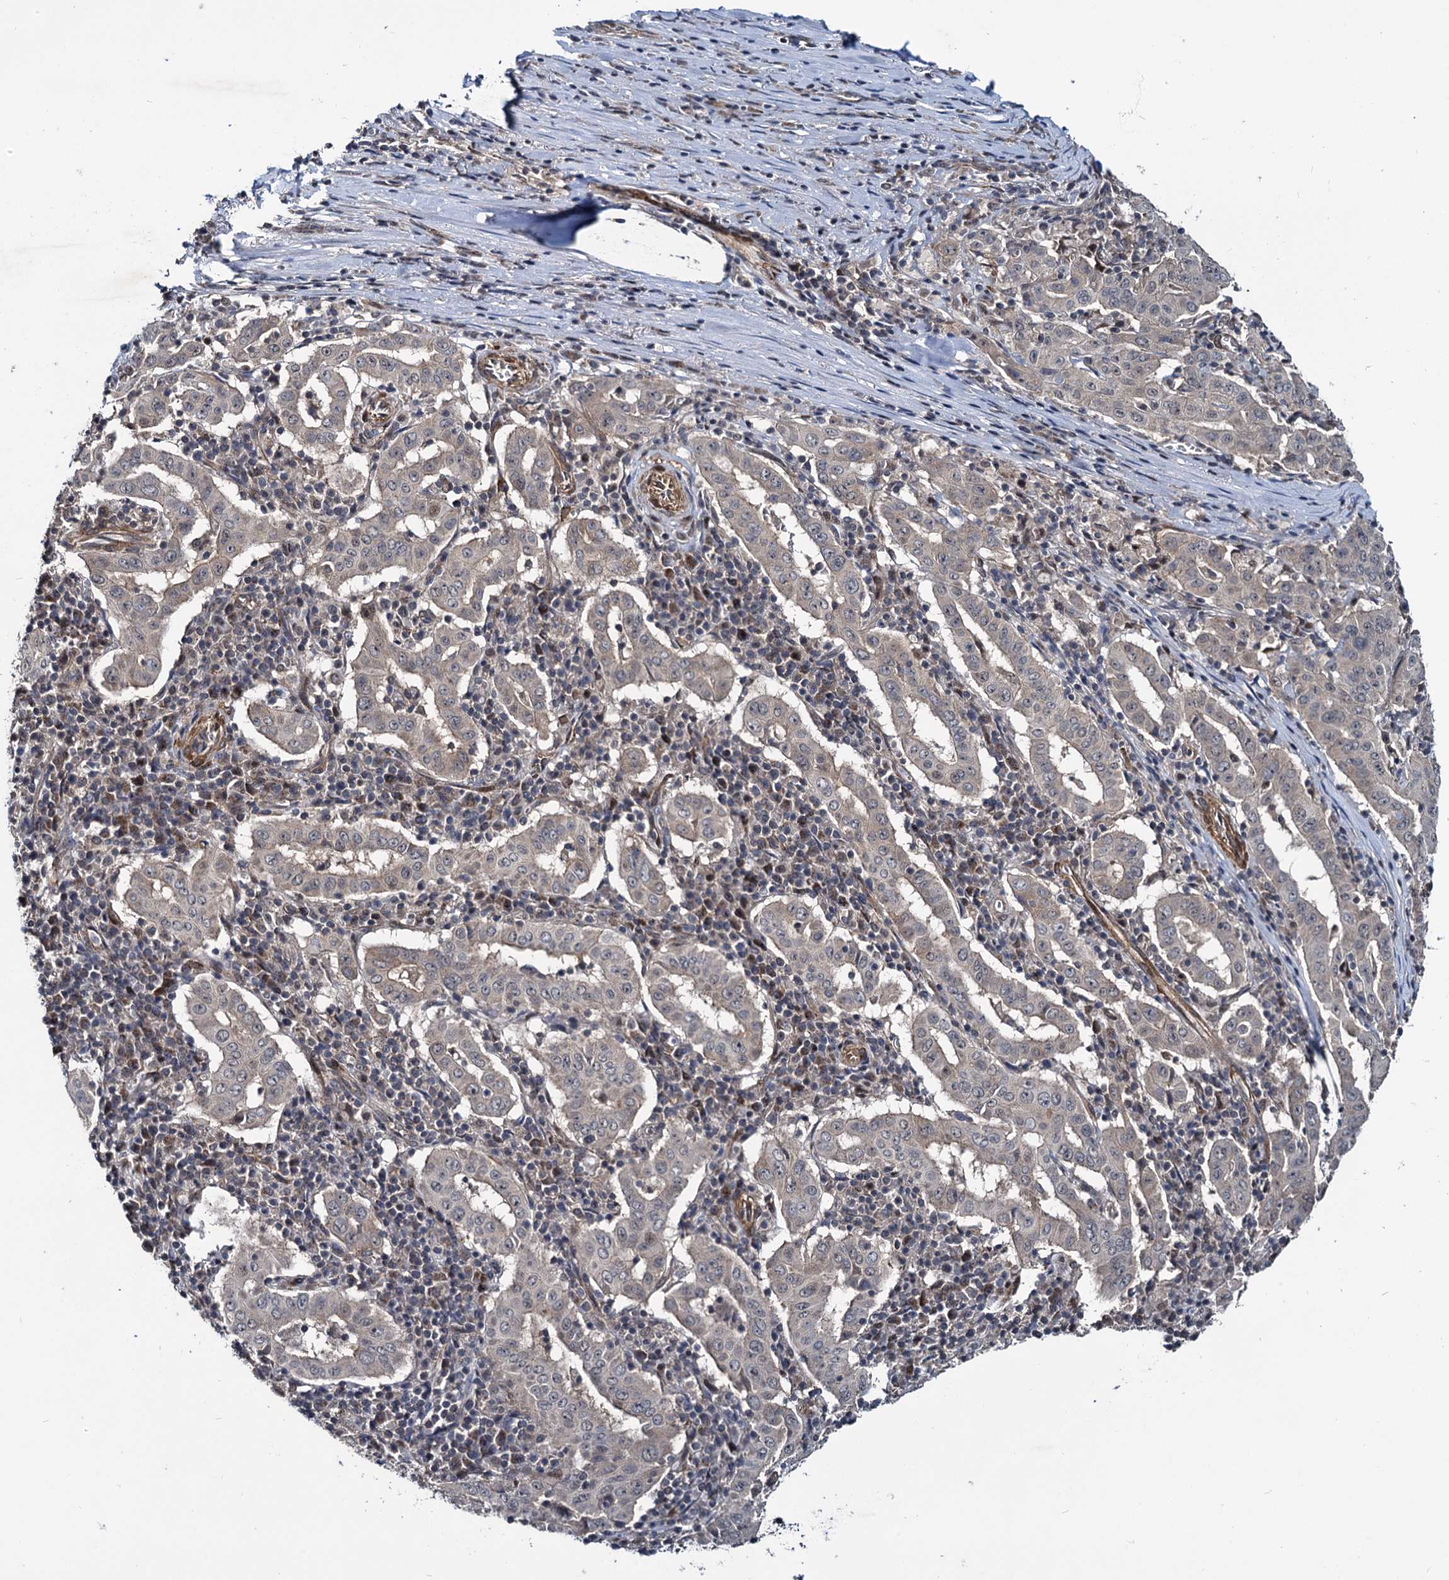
{"staining": {"intensity": "negative", "quantity": "none", "location": "none"}, "tissue": "pancreatic cancer", "cell_type": "Tumor cells", "image_type": "cancer", "snomed": [{"axis": "morphology", "description": "Adenocarcinoma, NOS"}, {"axis": "topography", "description": "Pancreas"}], "caption": "This is an immunohistochemistry micrograph of adenocarcinoma (pancreatic). There is no positivity in tumor cells.", "gene": "ARHGAP42", "patient": {"sex": "male", "age": 63}}